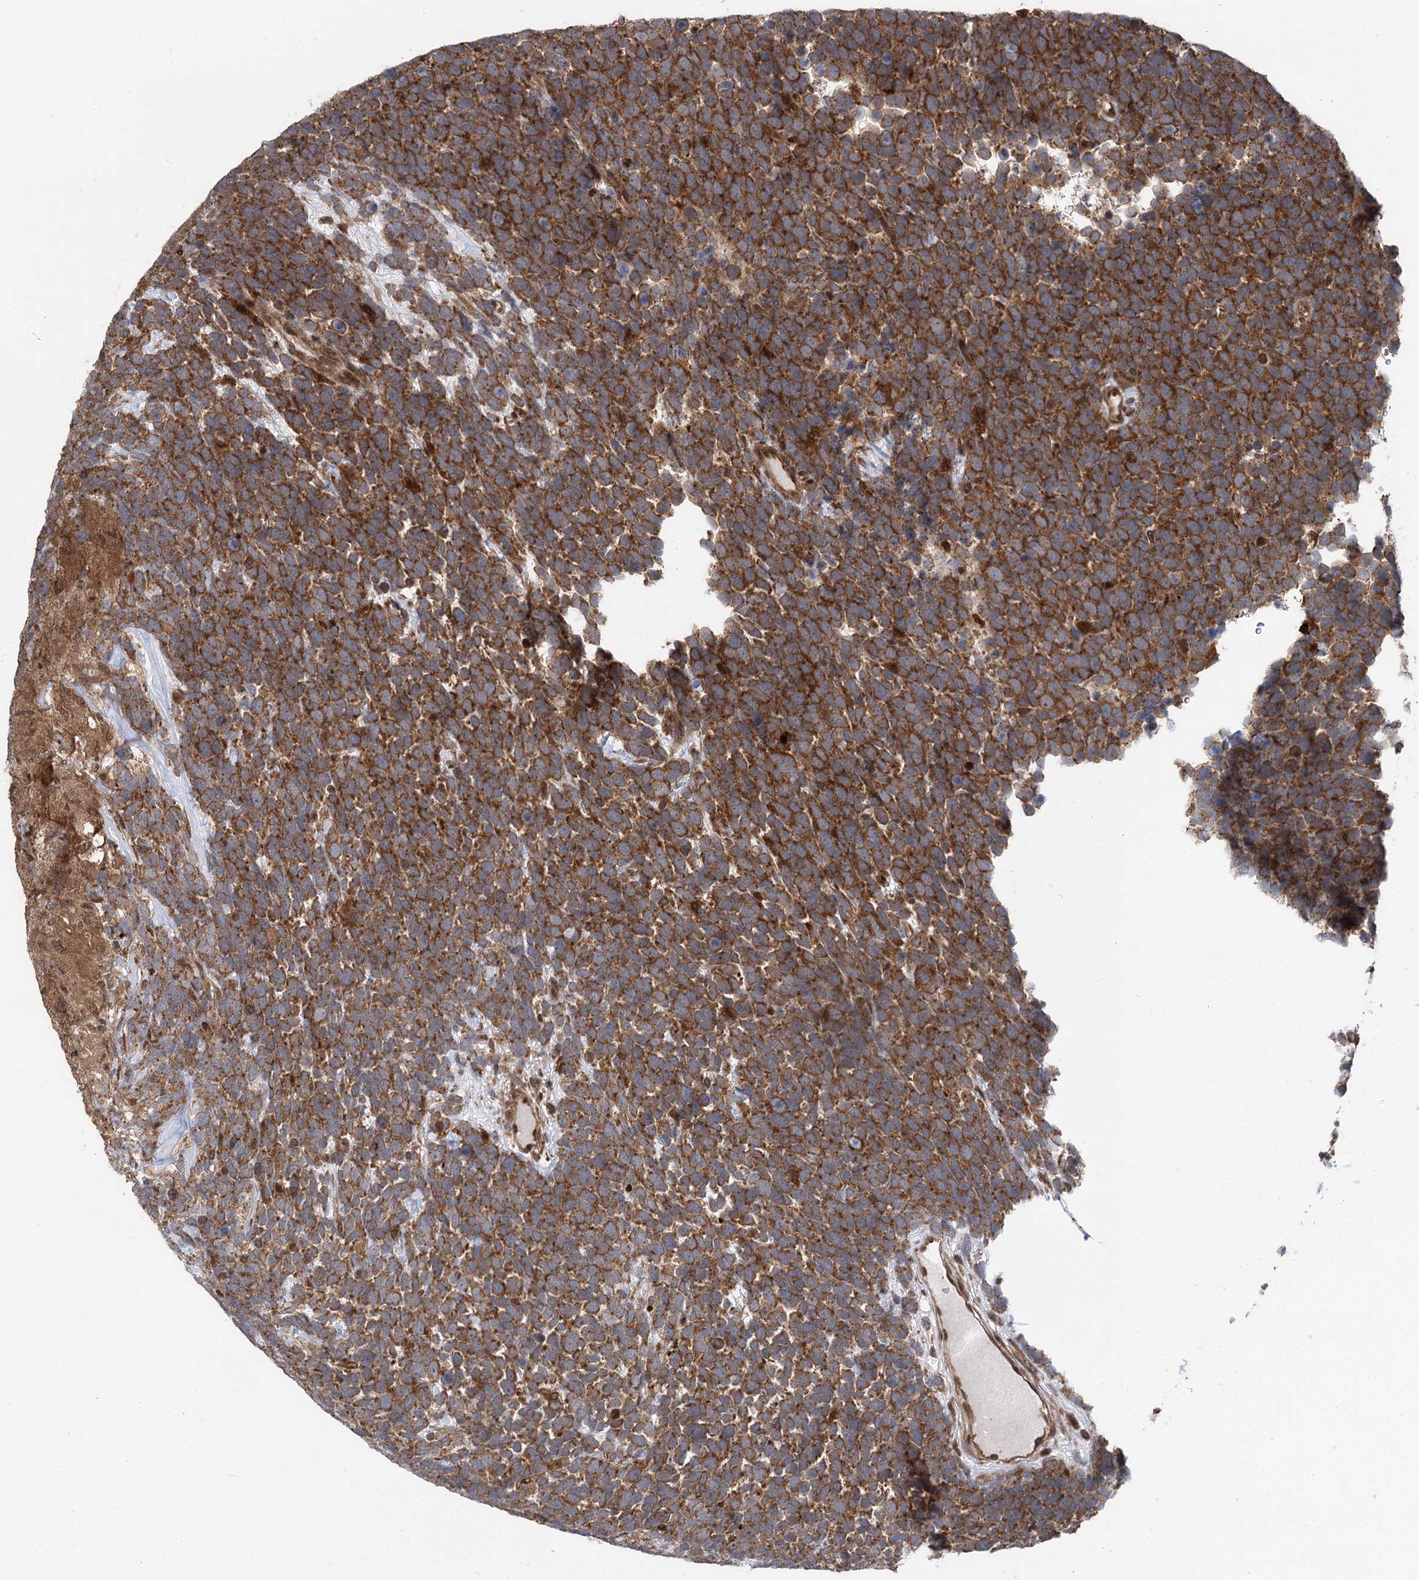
{"staining": {"intensity": "strong", "quantity": ">75%", "location": "cytoplasmic/membranous"}, "tissue": "urothelial cancer", "cell_type": "Tumor cells", "image_type": "cancer", "snomed": [{"axis": "morphology", "description": "Urothelial carcinoma, High grade"}, {"axis": "topography", "description": "Urinary bladder"}], "caption": "An immunohistochemistry photomicrograph of neoplastic tissue is shown. Protein staining in brown labels strong cytoplasmic/membranous positivity in urothelial cancer within tumor cells.", "gene": "C12orf4", "patient": {"sex": "female", "age": 82}}